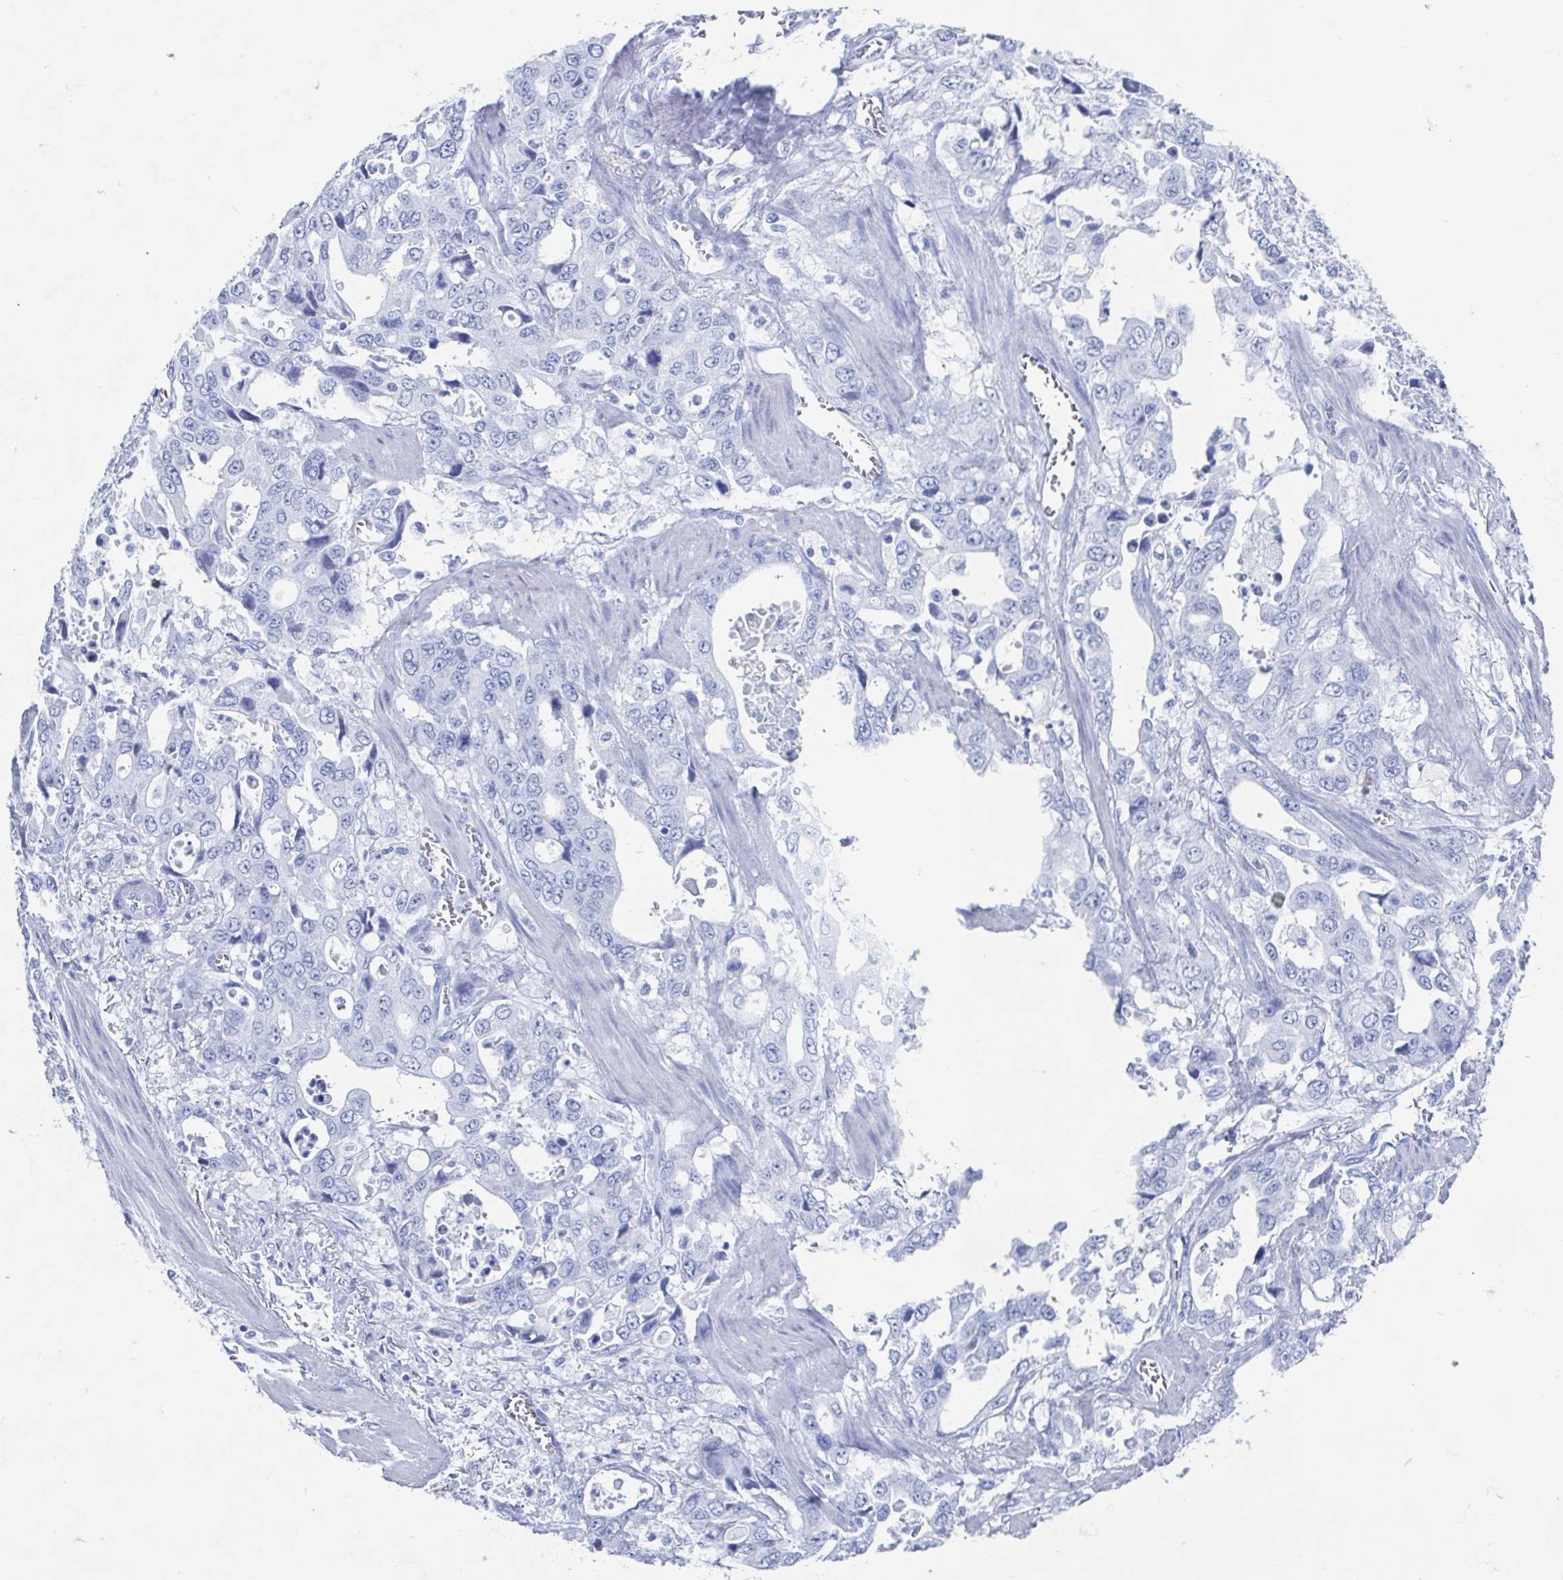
{"staining": {"intensity": "negative", "quantity": "none", "location": "none"}, "tissue": "stomach cancer", "cell_type": "Tumor cells", "image_type": "cancer", "snomed": [{"axis": "morphology", "description": "Adenocarcinoma, NOS"}, {"axis": "topography", "description": "Stomach, upper"}], "caption": "DAB (3,3'-diaminobenzidine) immunohistochemical staining of human stomach cancer shows no significant positivity in tumor cells.", "gene": "C10orf53", "patient": {"sex": "male", "age": 74}}